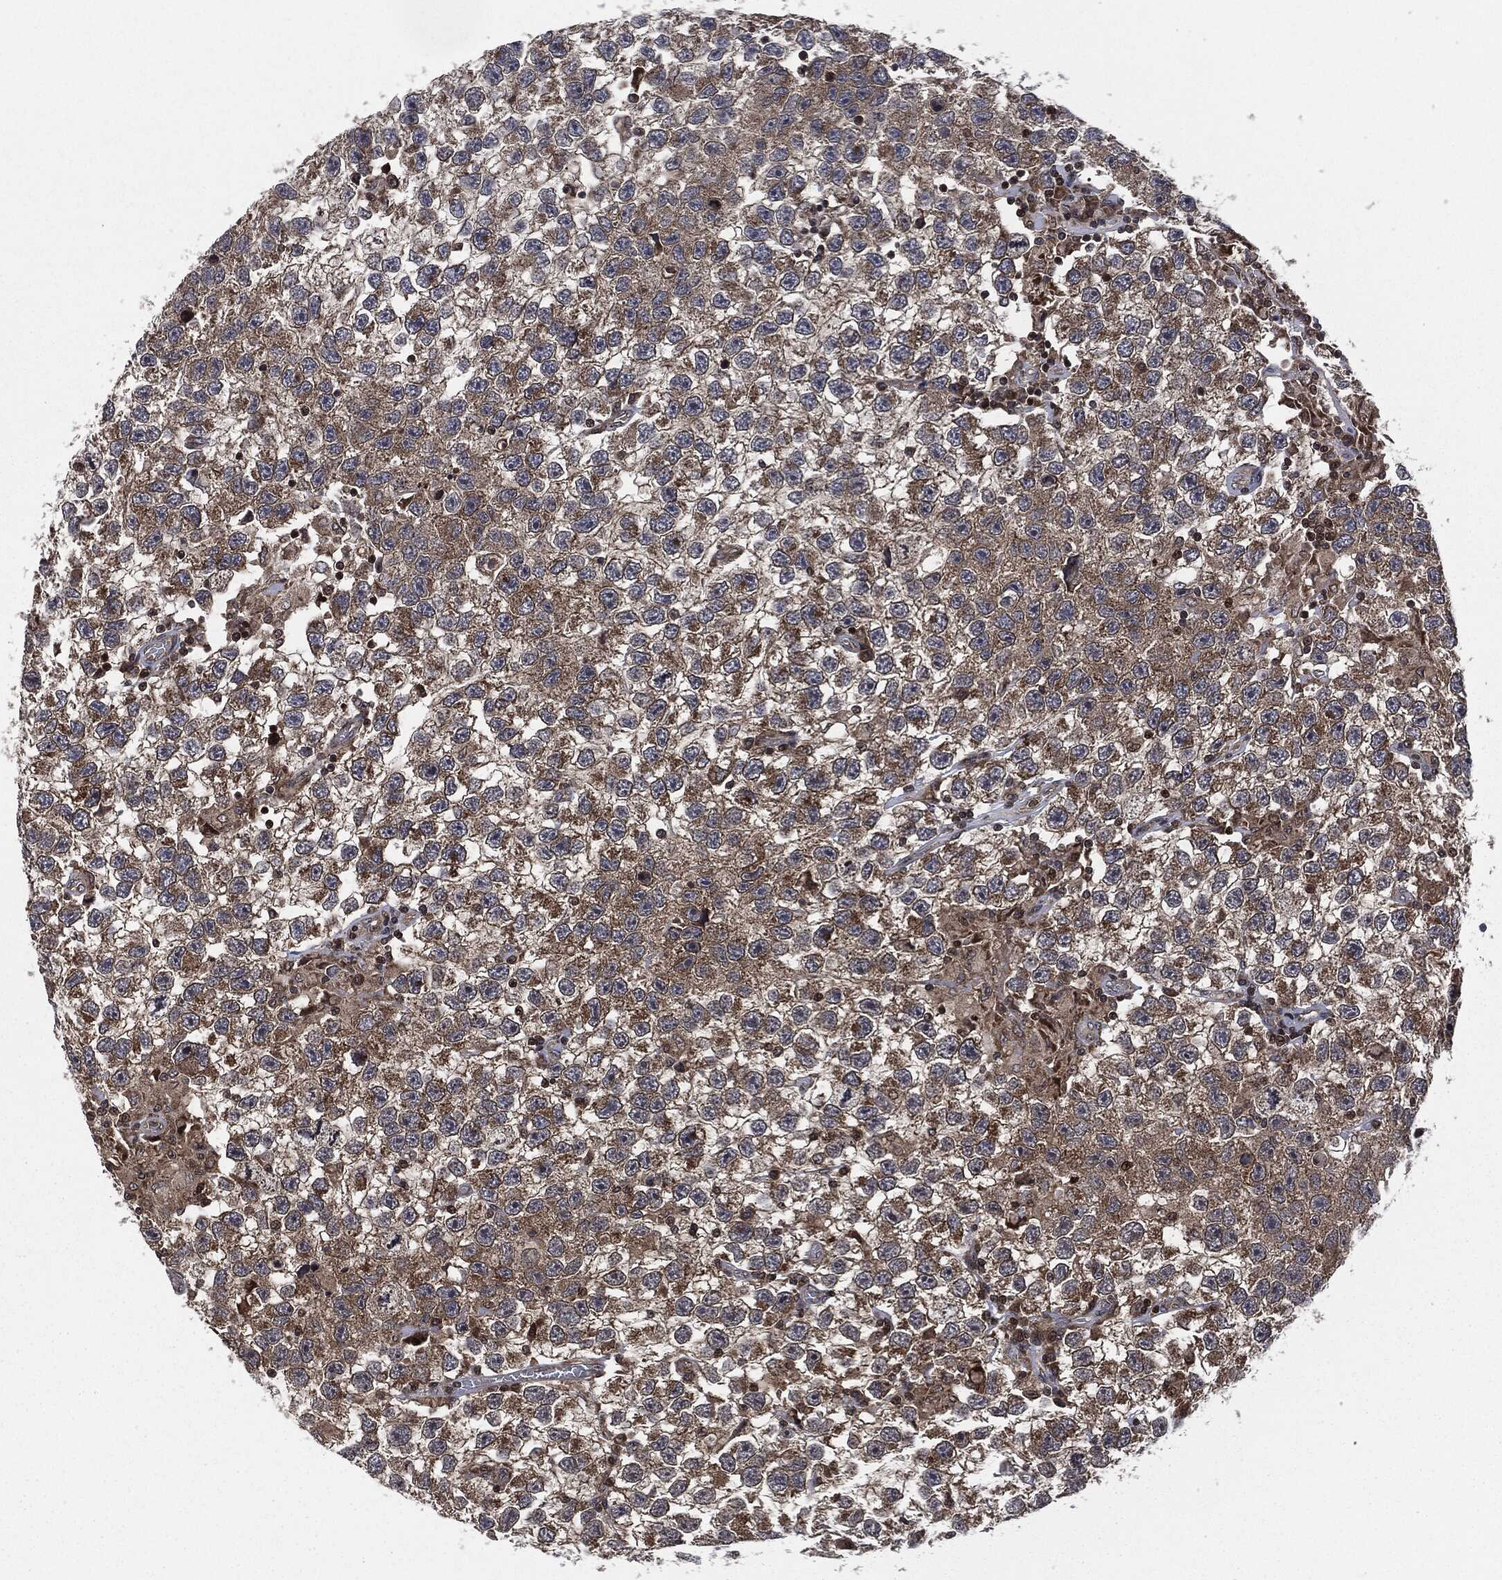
{"staining": {"intensity": "moderate", "quantity": "<25%", "location": "cytoplasmic/membranous"}, "tissue": "testis cancer", "cell_type": "Tumor cells", "image_type": "cancer", "snomed": [{"axis": "morphology", "description": "Seminoma, NOS"}, {"axis": "topography", "description": "Testis"}], "caption": "The histopathology image demonstrates a brown stain indicating the presence of a protein in the cytoplasmic/membranous of tumor cells in testis seminoma.", "gene": "HRAS", "patient": {"sex": "male", "age": 26}}